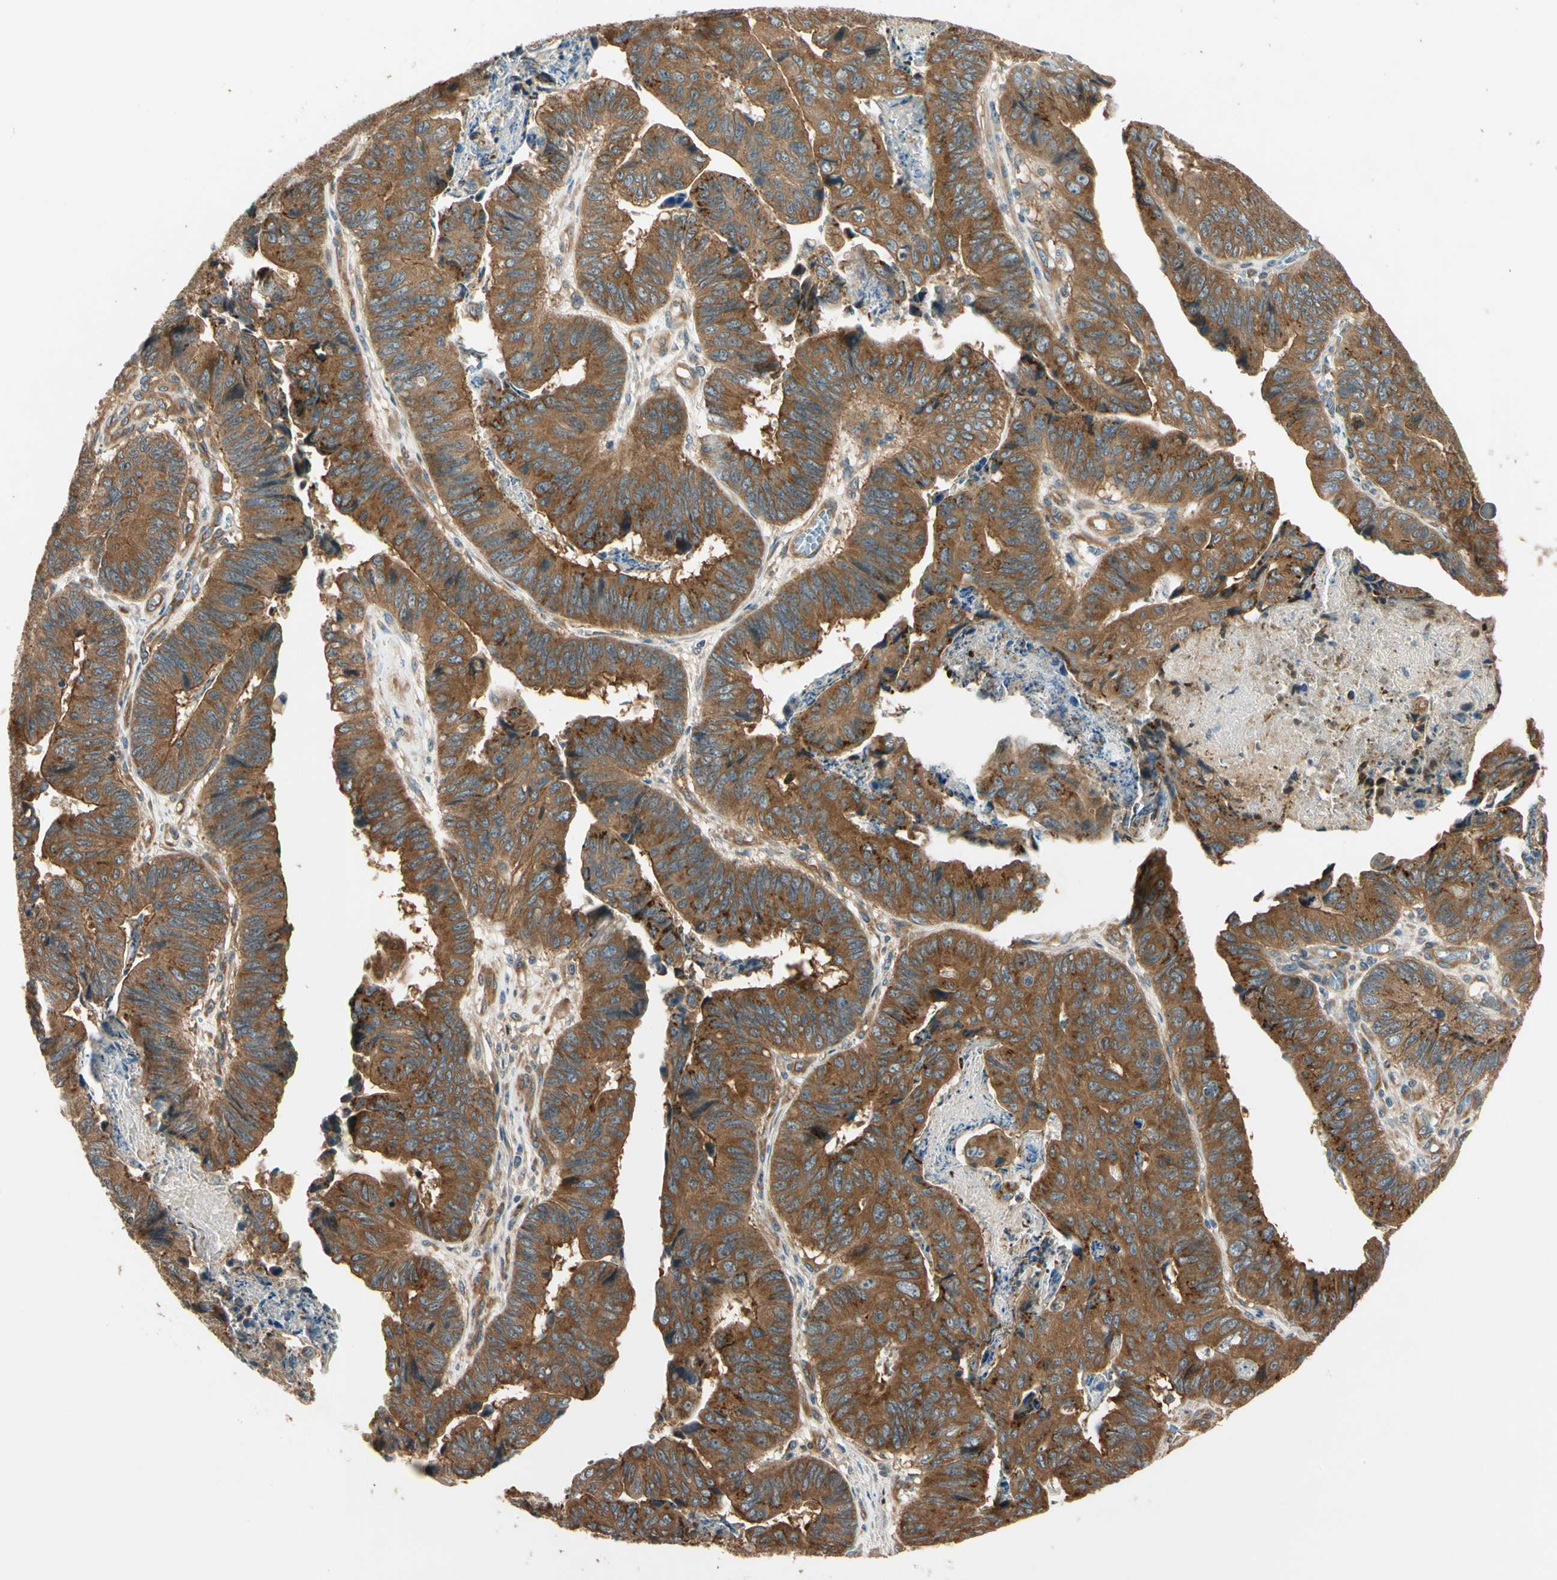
{"staining": {"intensity": "moderate", "quantity": ">75%", "location": "cytoplasmic/membranous"}, "tissue": "stomach cancer", "cell_type": "Tumor cells", "image_type": "cancer", "snomed": [{"axis": "morphology", "description": "Adenocarcinoma, NOS"}, {"axis": "topography", "description": "Stomach, lower"}], "caption": "Human adenocarcinoma (stomach) stained for a protein (brown) reveals moderate cytoplasmic/membranous positive expression in about >75% of tumor cells.", "gene": "ROCK2", "patient": {"sex": "male", "age": 77}}